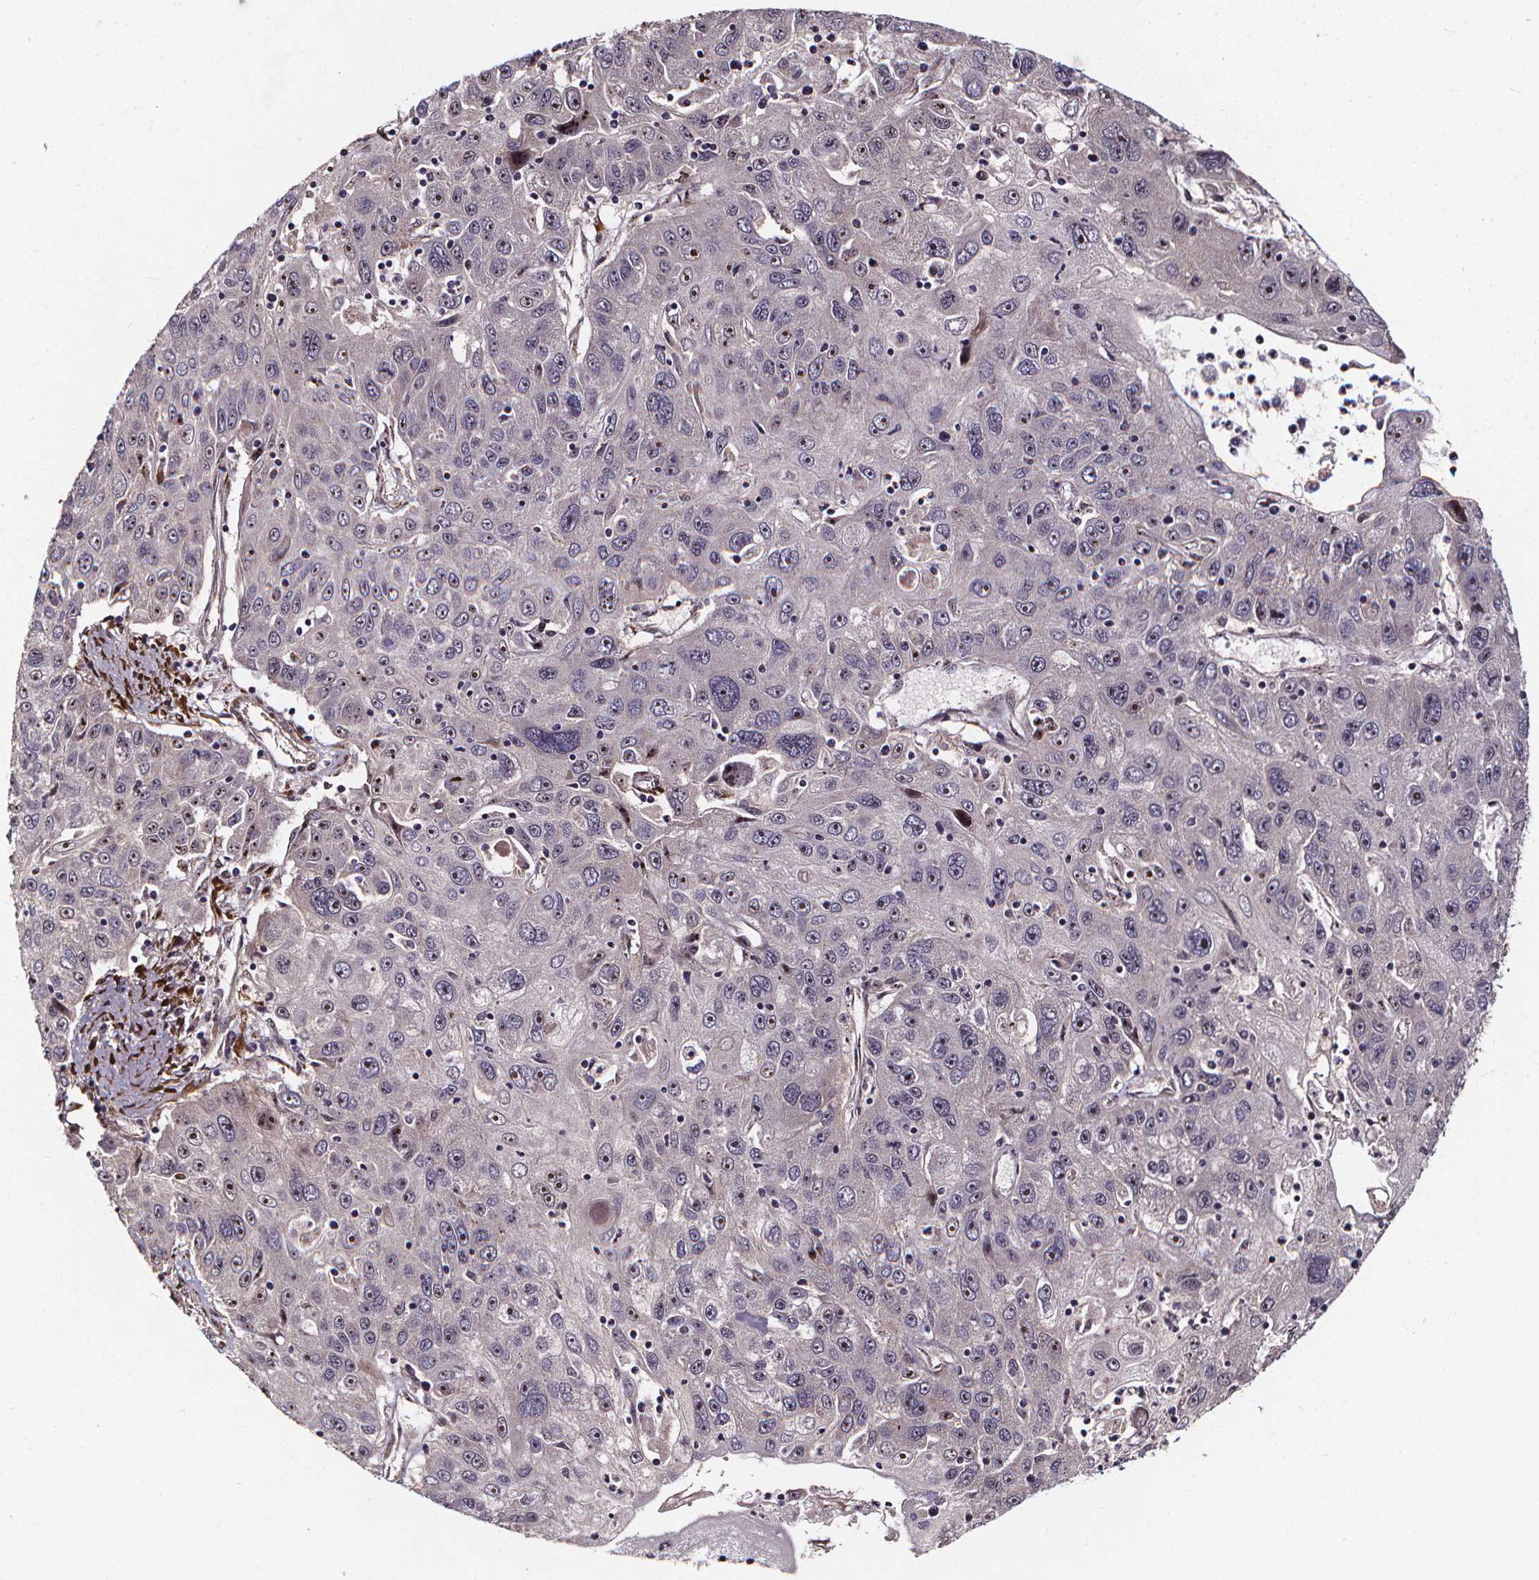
{"staining": {"intensity": "negative", "quantity": "none", "location": "none"}, "tissue": "stomach cancer", "cell_type": "Tumor cells", "image_type": "cancer", "snomed": [{"axis": "morphology", "description": "Adenocarcinoma, NOS"}, {"axis": "topography", "description": "Stomach"}], "caption": "Immunohistochemical staining of human stomach cancer demonstrates no significant expression in tumor cells.", "gene": "AEBP1", "patient": {"sex": "male", "age": 56}}